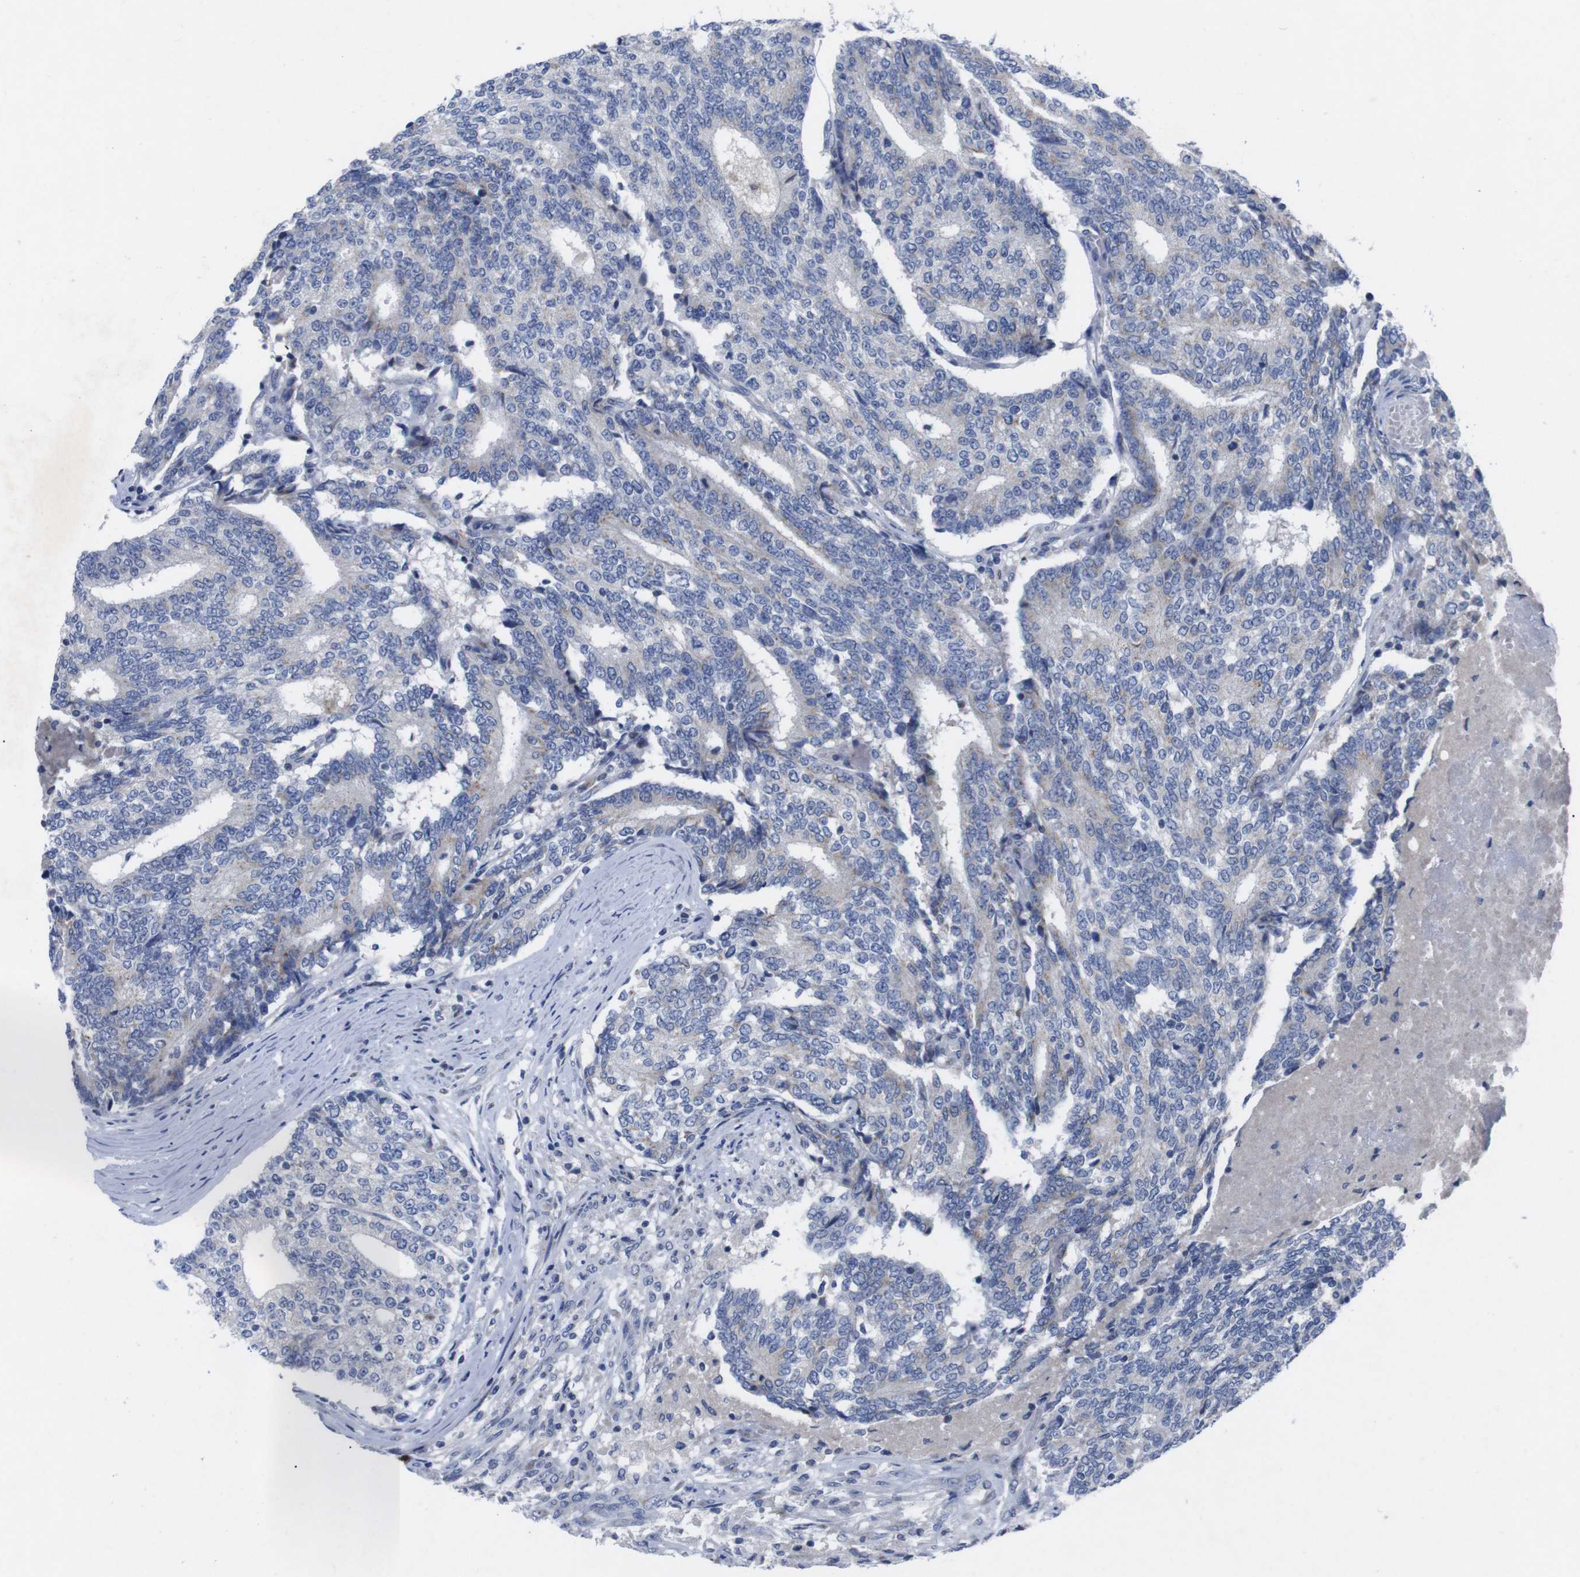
{"staining": {"intensity": "negative", "quantity": "none", "location": "none"}, "tissue": "prostate cancer", "cell_type": "Tumor cells", "image_type": "cancer", "snomed": [{"axis": "morphology", "description": "Normal tissue, NOS"}, {"axis": "morphology", "description": "Adenocarcinoma, High grade"}, {"axis": "topography", "description": "Prostate"}, {"axis": "topography", "description": "Seminal veicle"}], "caption": "Micrograph shows no protein expression in tumor cells of prostate cancer (adenocarcinoma (high-grade)) tissue.", "gene": "IRF4", "patient": {"sex": "male", "age": 55}}